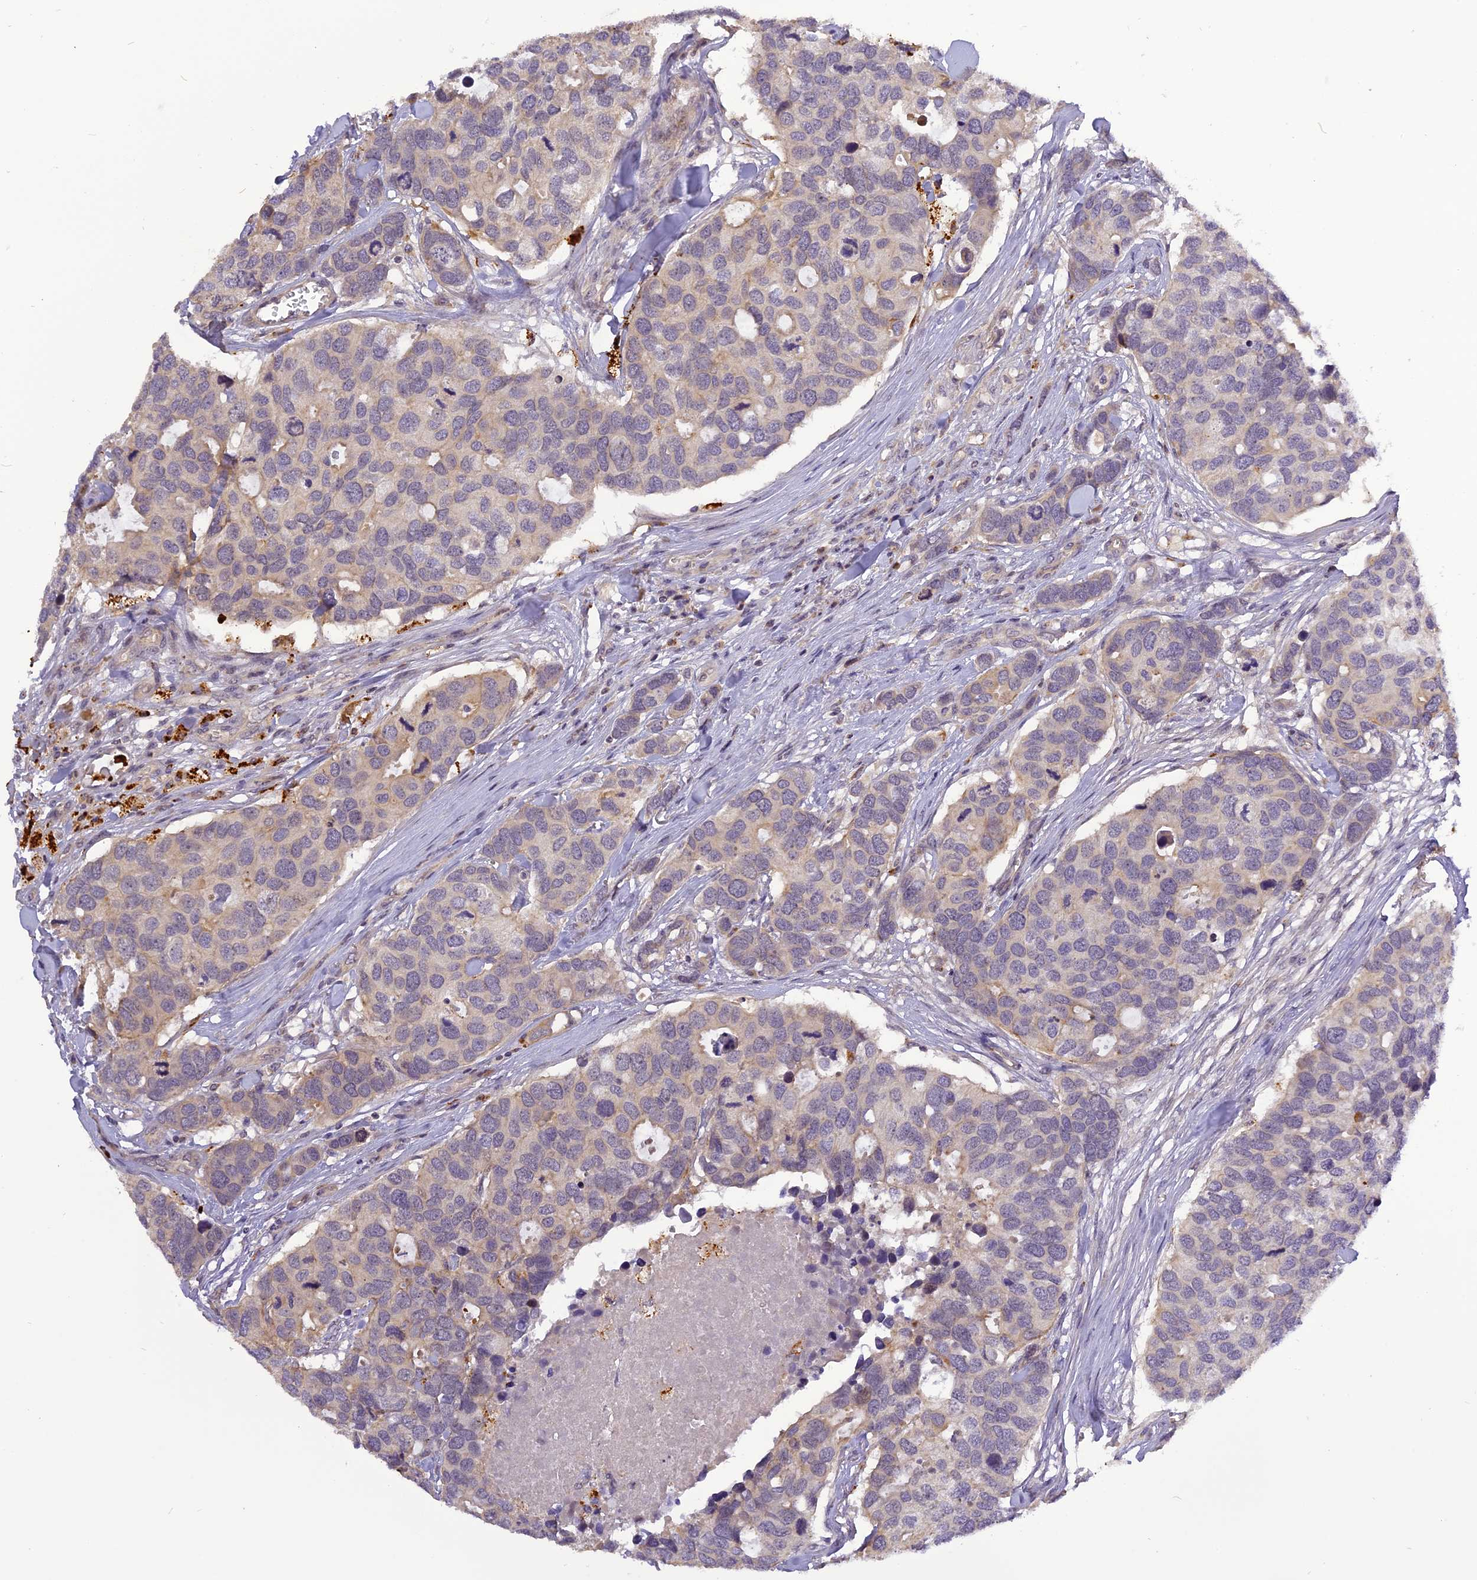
{"staining": {"intensity": "weak", "quantity": "<25%", "location": "cytoplasmic/membranous"}, "tissue": "breast cancer", "cell_type": "Tumor cells", "image_type": "cancer", "snomed": [{"axis": "morphology", "description": "Duct carcinoma"}, {"axis": "topography", "description": "Breast"}], "caption": "IHC of breast infiltrating ductal carcinoma displays no positivity in tumor cells. (Brightfield microscopy of DAB IHC at high magnification).", "gene": "FNIP2", "patient": {"sex": "female", "age": 83}}